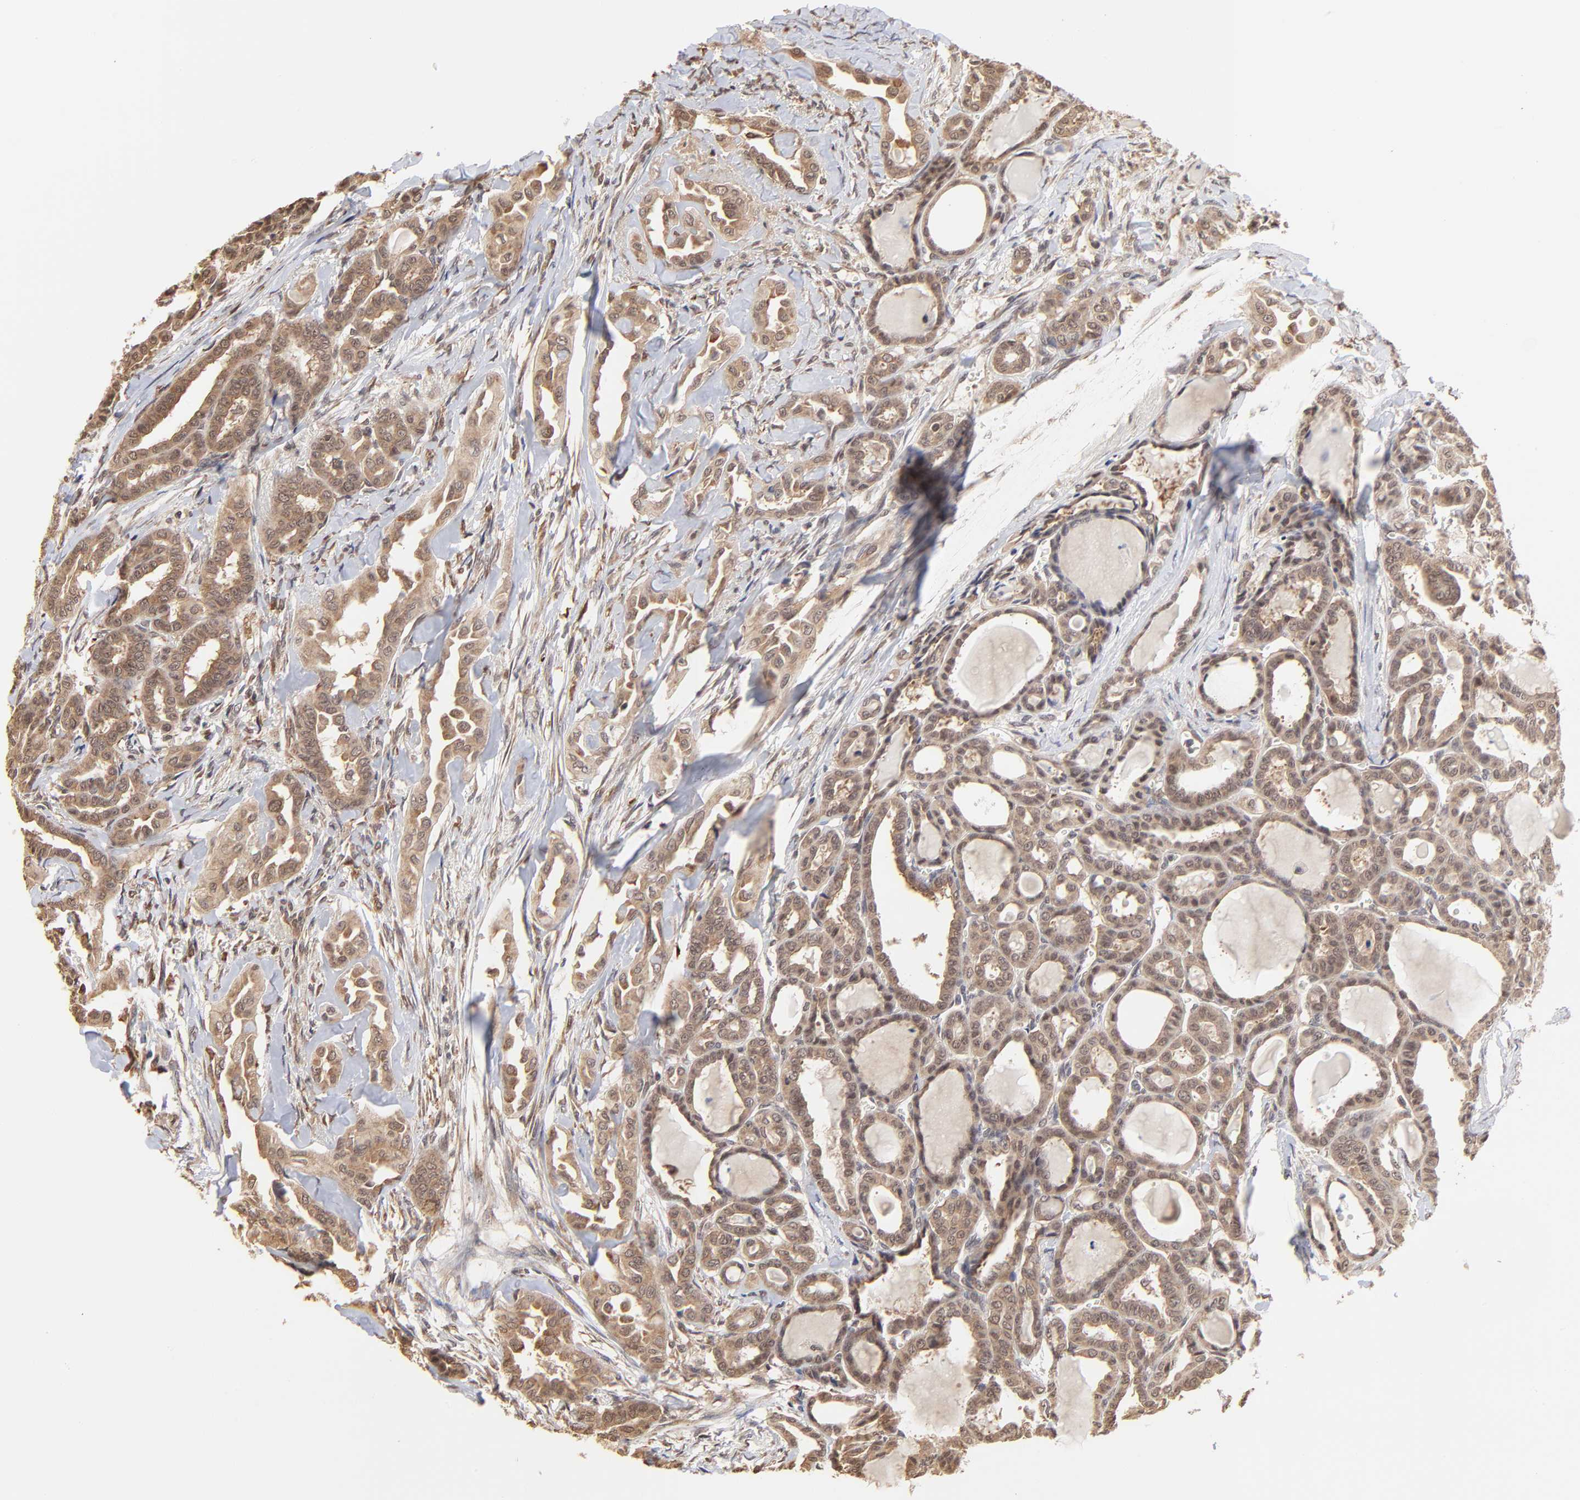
{"staining": {"intensity": "weak", "quantity": "25%-75%", "location": "cytoplasmic/membranous,nuclear"}, "tissue": "thyroid cancer", "cell_type": "Tumor cells", "image_type": "cancer", "snomed": [{"axis": "morphology", "description": "Carcinoma, NOS"}, {"axis": "topography", "description": "Thyroid gland"}], "caption": "Thyroid cancer stained for a protein (brown) exhibits weak cytoplasmic/membranous and nuclear positive staining in about 25%-75% of tumor cells.", "gene": "BRPF1", "patient": {"sex": "female", "age": 91}}